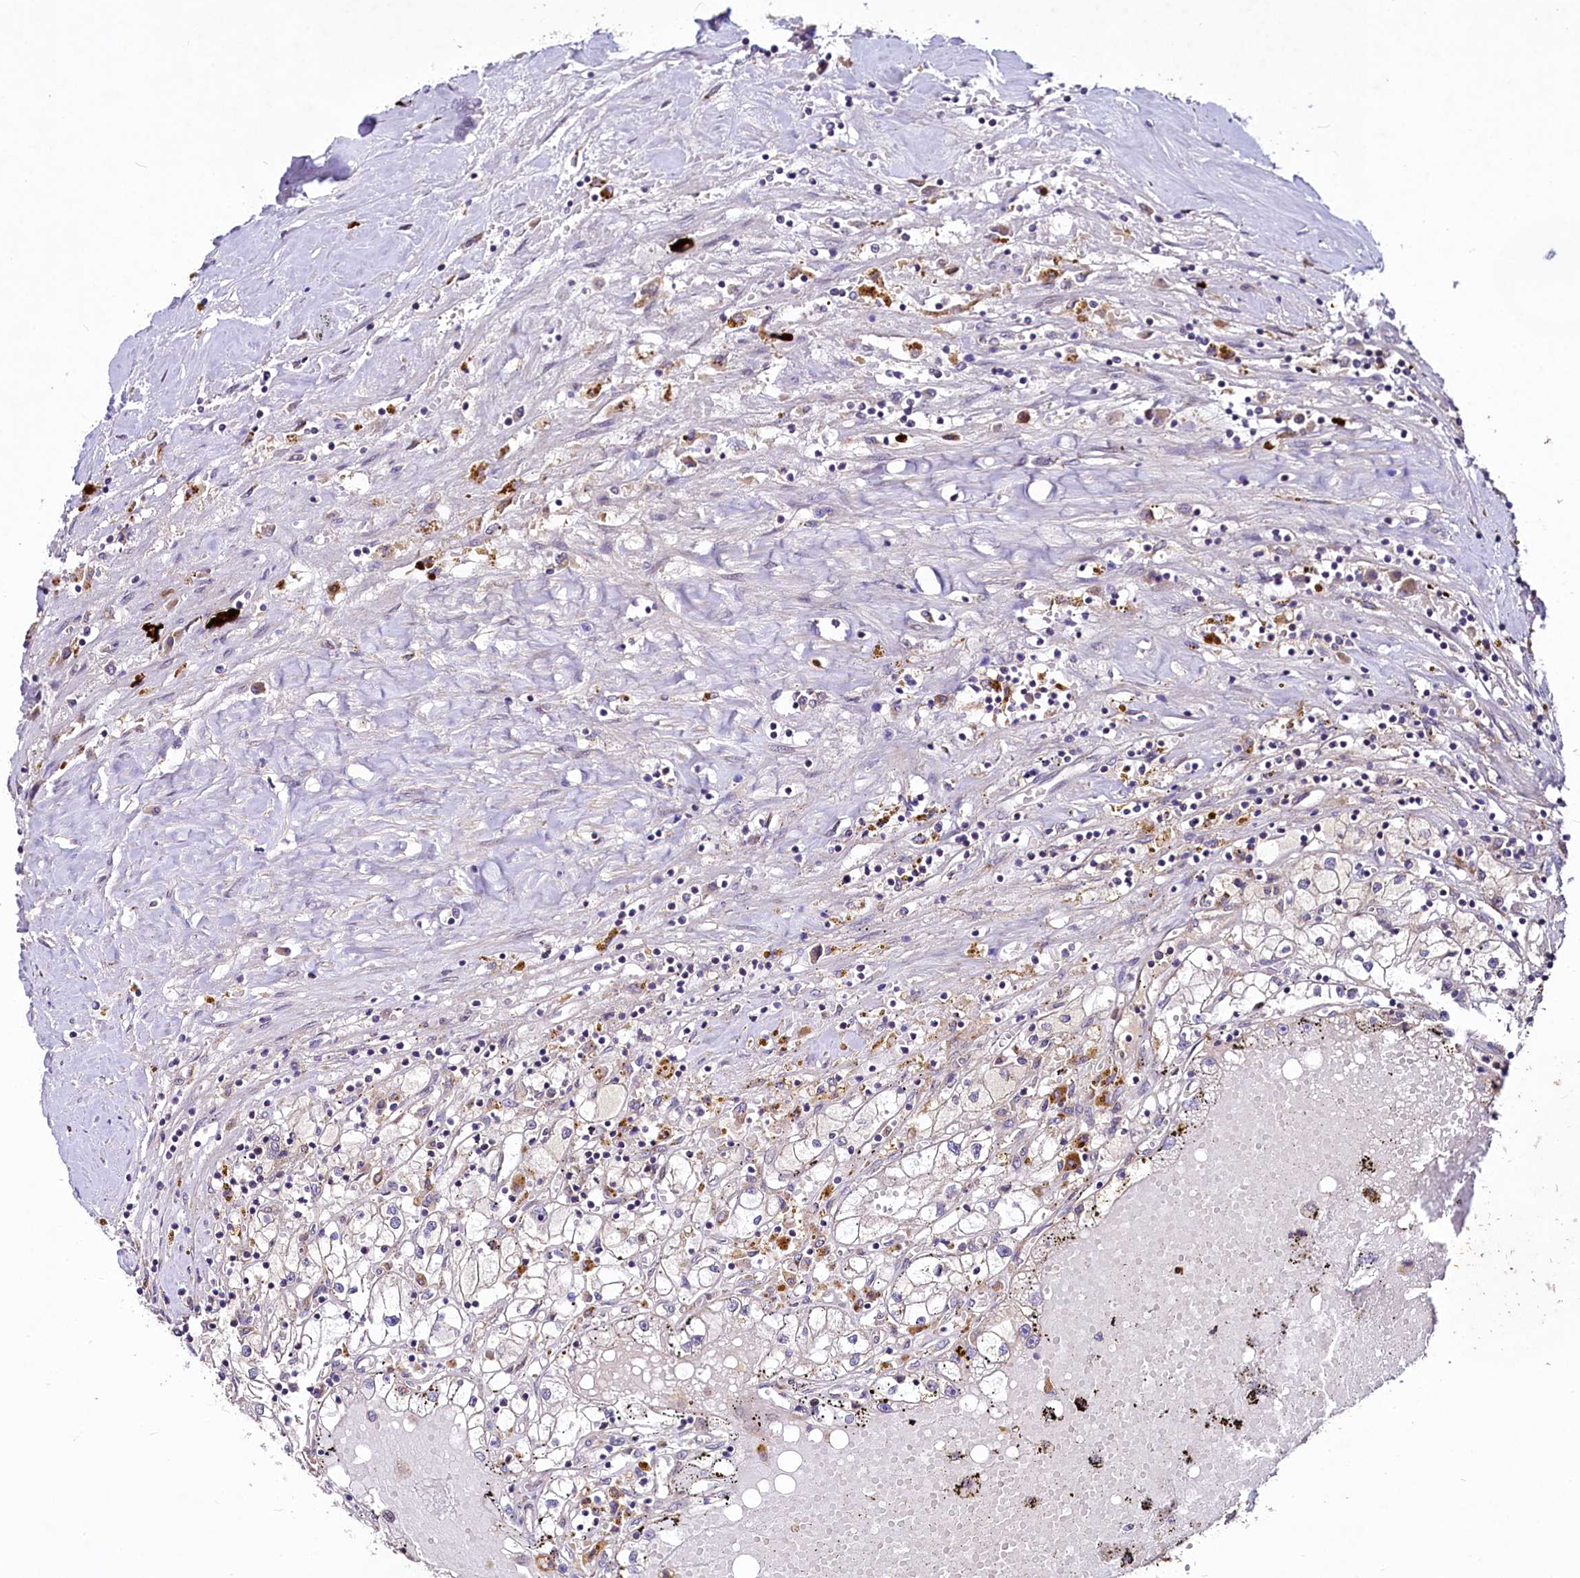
{"staining": {"intensity": "negative", "quantity": "none", "location": "none"}, "tissue": "renal cancer", "cell_type": "Tumor cells", "image_type": "cancer", "snomed": [{"axis": "morphology", "description": "Adenocarcinoma, NOS"}, {"axis": "topography", "description": "Kidney"}], "caption": "High magnification brightfield microscopy of renal cancer stained with DAB (brown) and counterstained with hematoxylin (blue): tumor cells show no significant staining. Nuclei are stained in blue.", "gene": "C11orf86", "patient": {"sex": "male", "age": 56}}